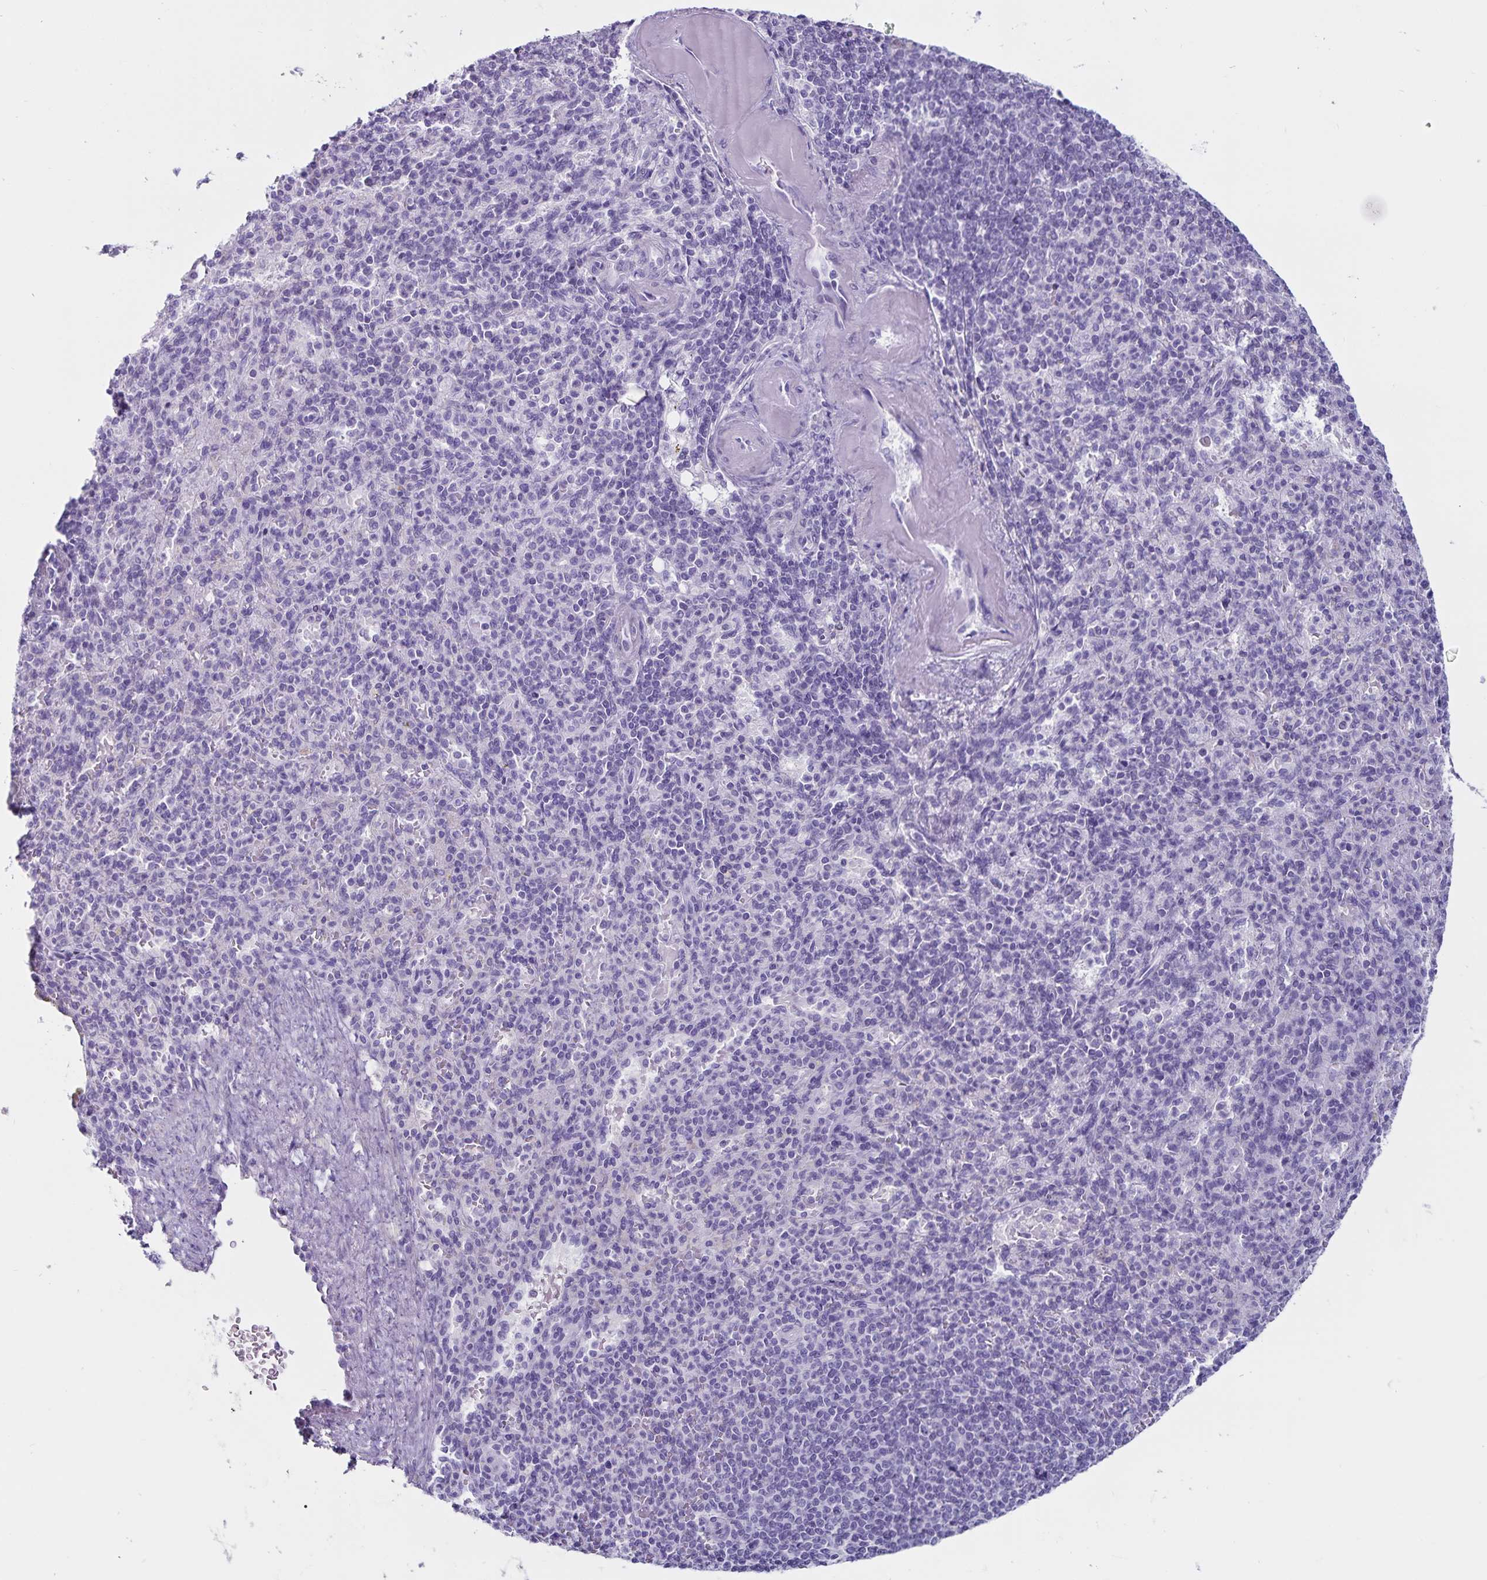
{"staining": {"intensity": "negative", "quantity": "none", "location": "none"}, "tissue": "spleen", "cell_type": "Cells in red pulp", "image_type": "normal", "snomed": [{"axis": "morphology", "description": "Normal tissue, NOS"}, {"axis": "topography", "description": "Spleen"}], "caption": "Immunohistochemistry of benign spleen demonstrates no positivity in cells in red pulp. The staining is performed using DAB (3,3'-diaminobenzidine) brown chromogen with nuclei counter-stained in using hematoxylin.", "gene": "GPR137", "patient": {"sex": "female", "age": 74}}